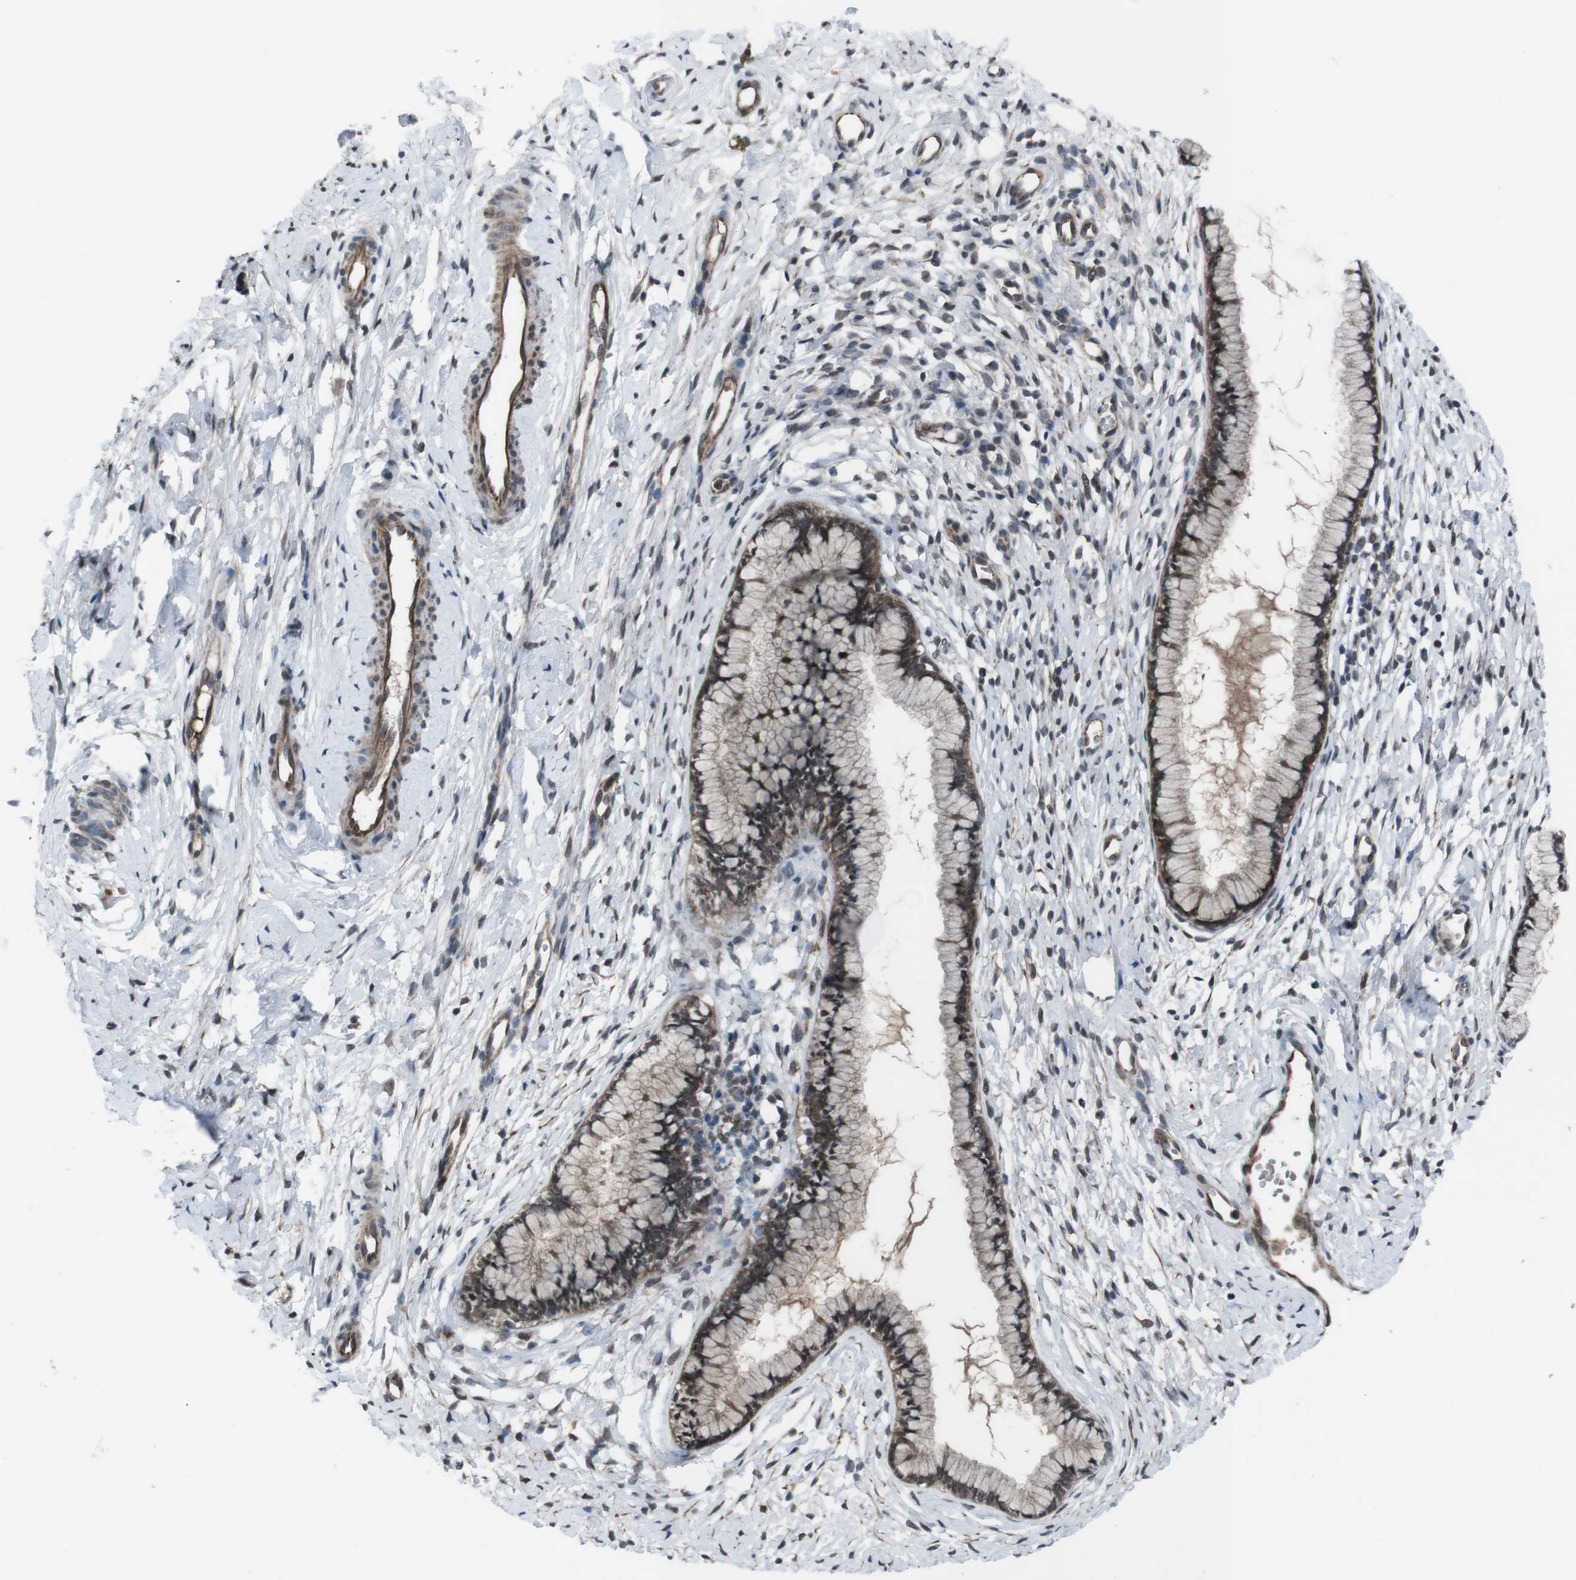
{"staining": {"intensity": "strong", "quantity": ">75%", "location": "cytoplasmic/membranous,nuclear"}, "tissue": "cervix", "cell_type": "Glandular cells", "image_type": "normal", "snomed": [{"axis": "morphology", "description": "Normal tissue, NOS"}, {"axis": "topography", "description": "Cervix"}], "caption": "This micrograph reveals immunohistochemistry (IHC) staining of normal human cervix, with high strong cytoplasmic/membranous,nuclear expression in approximately >75% of glandular cells.", "gene": "SS18L1", "patient": {"sex": "female", "age": 65}}